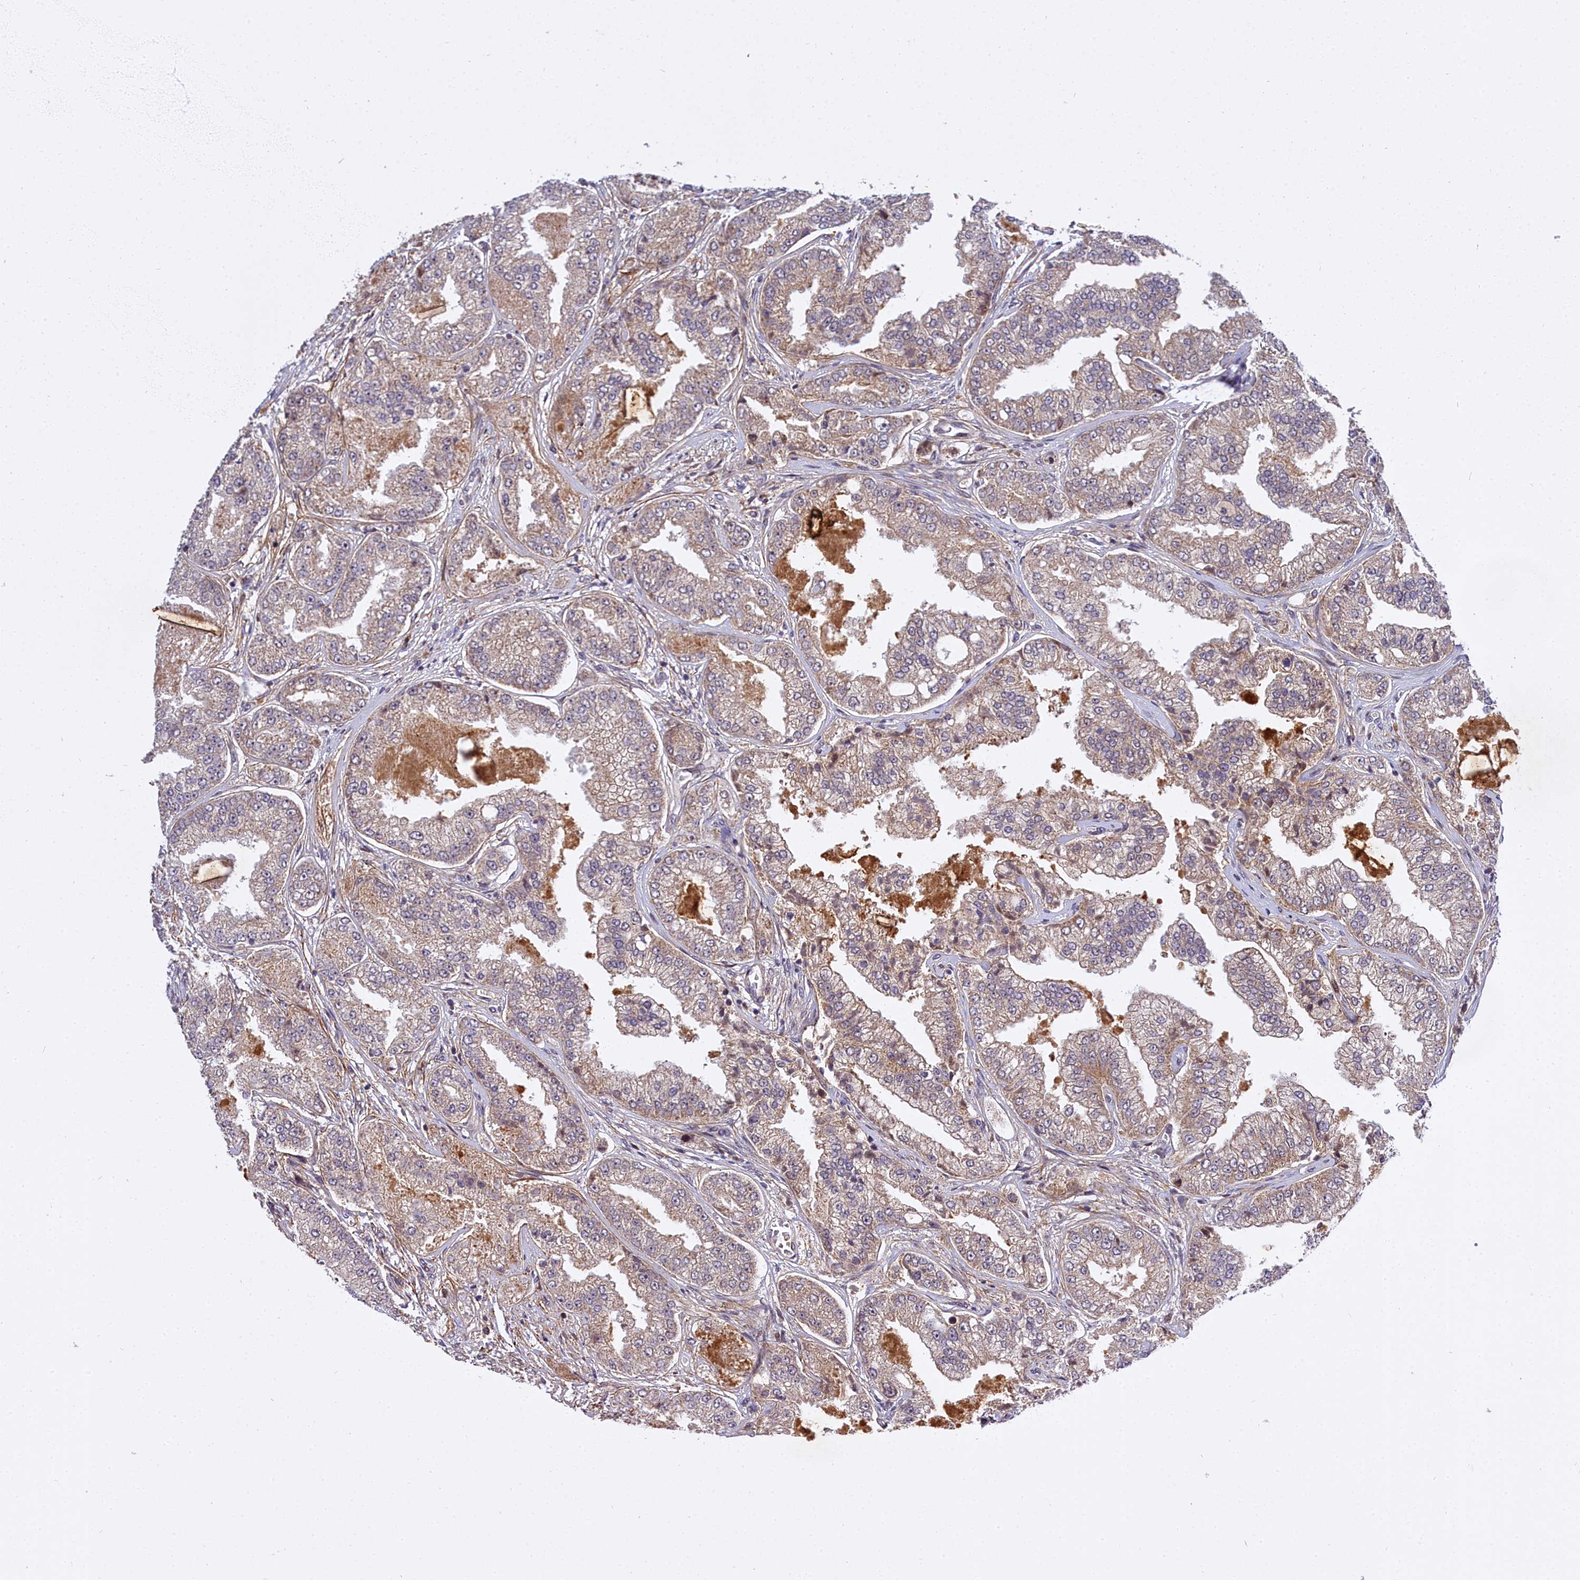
{"staining": {"intensity": "weak", "quantity": "25%-75%", "location": "cytoplasmic/membranous"}, "tissue": "prostate cancer", "cell_type": "Tumor cells", "image_type": "cancer", "snomed": [{"axis": "morphology", "description": "Adenocarcinoma, High grade"}, {"axis": "topography", "description": "Prostate"}], "caption": "Immunohistochemistry (IHC) image of human prostate cancer (adenocarcinoma (high-grade)) stained for a protein (brown), which shows low levels of weak cytoplasmic/membranous positivity in about 25%-75% of tumor cells.", "gene": "MRPS11", "patient": {"sex": "male", "age": 71}}